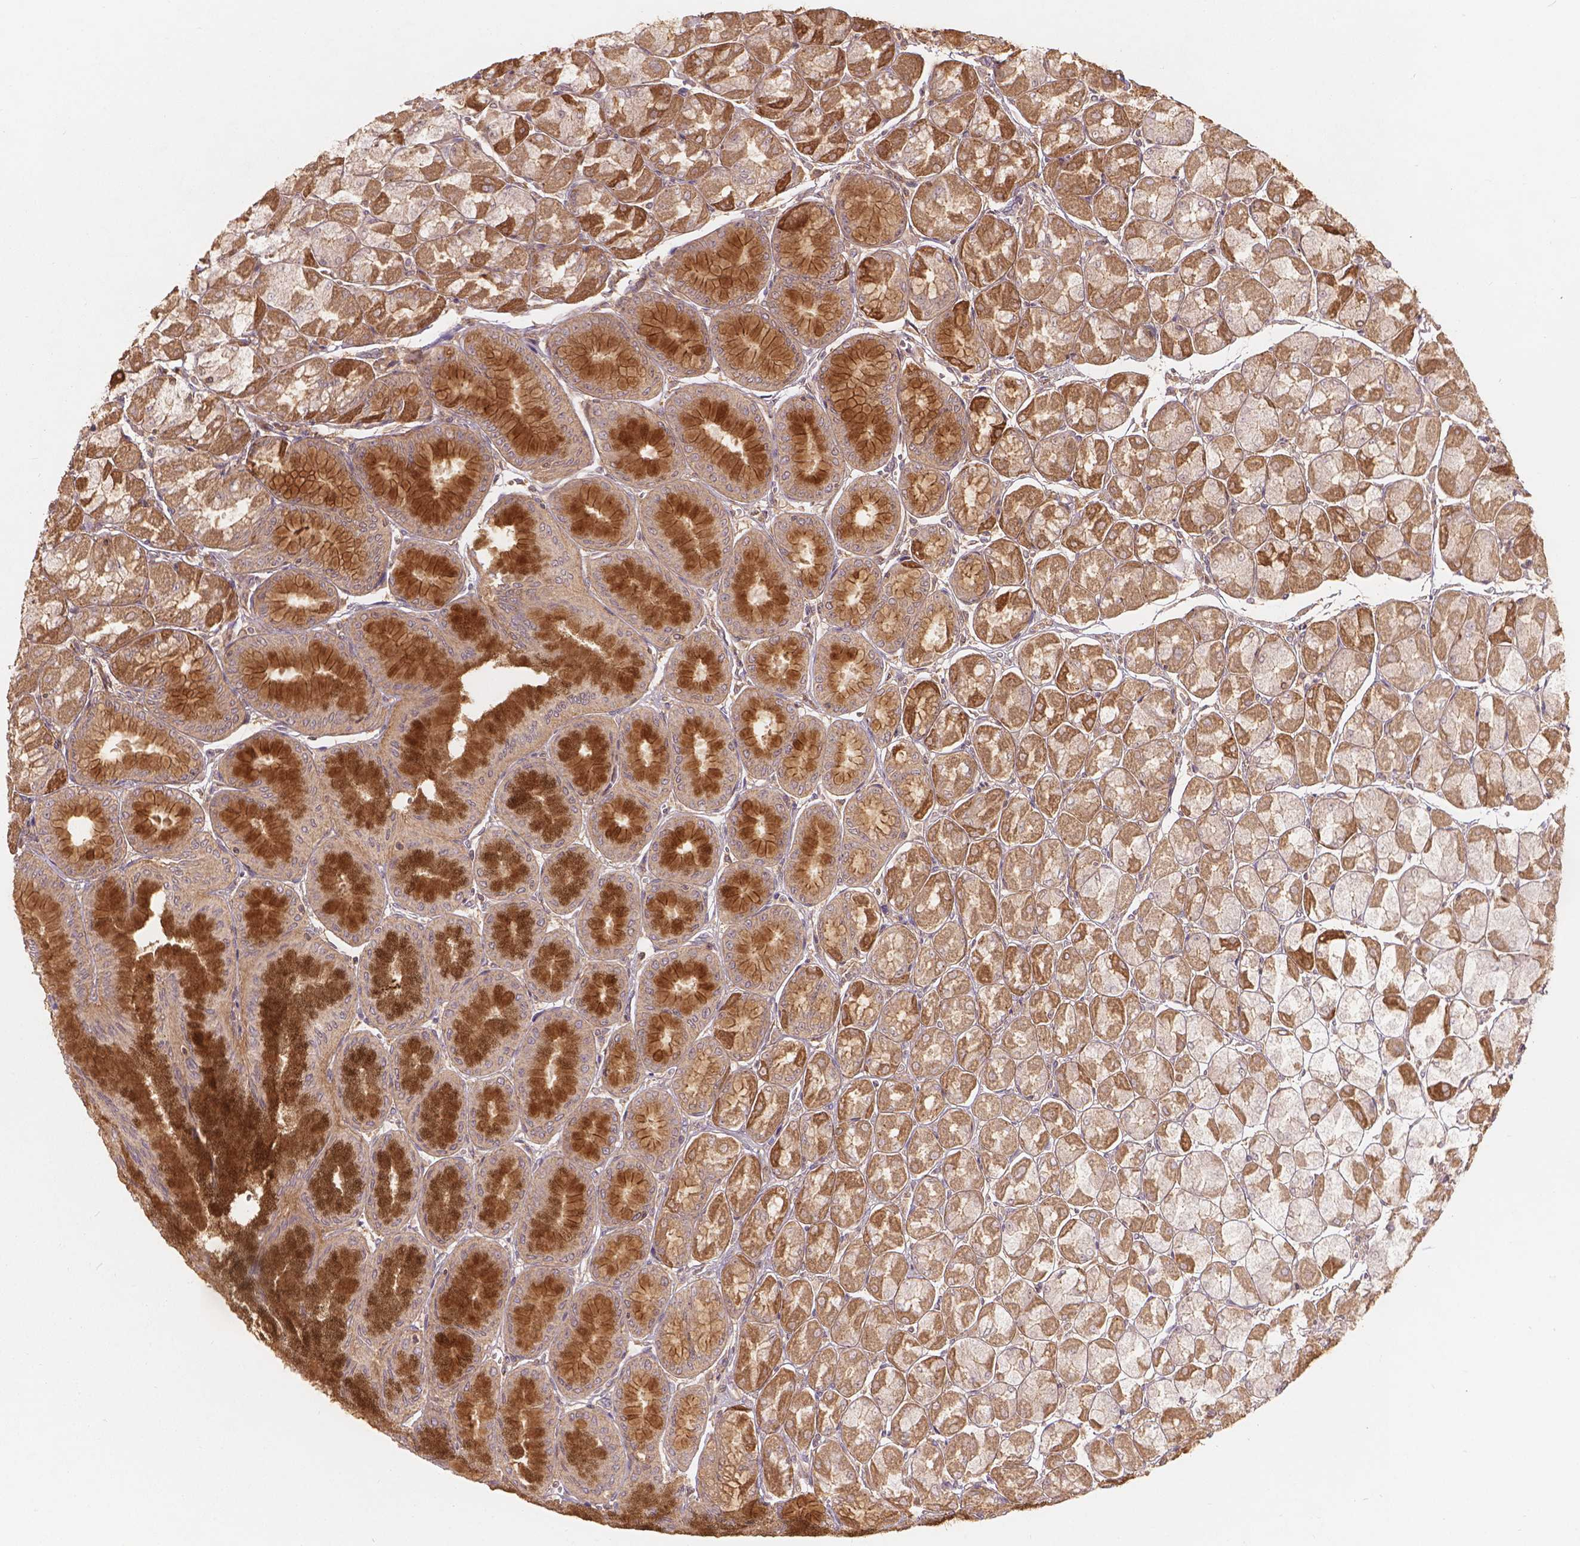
{"staining": {"intensity": "moderate", "quantity": ">75%", "location": "cytoplasmic/membranous"}, "tissue": "stomach", "cell_type": "Glandular cells", "image_type": "normal", "snomed": [{"axis": "morphology", "description": "Normal tissue, NOS"}, {"axis": "topography", "description": "Stomach, upper"}], "caption": "Immunohistochemistry (DAB (3,3'-diaminobenzidine)) staining of normal human stomach displays moderate cytoplasmic/membranous protein positivity in approximately >75% of glandular cells. (IHC, brightfield microscopy, high magnification).", "gene": "XPR1", "patient": {"sex": "male", "age": 60}}